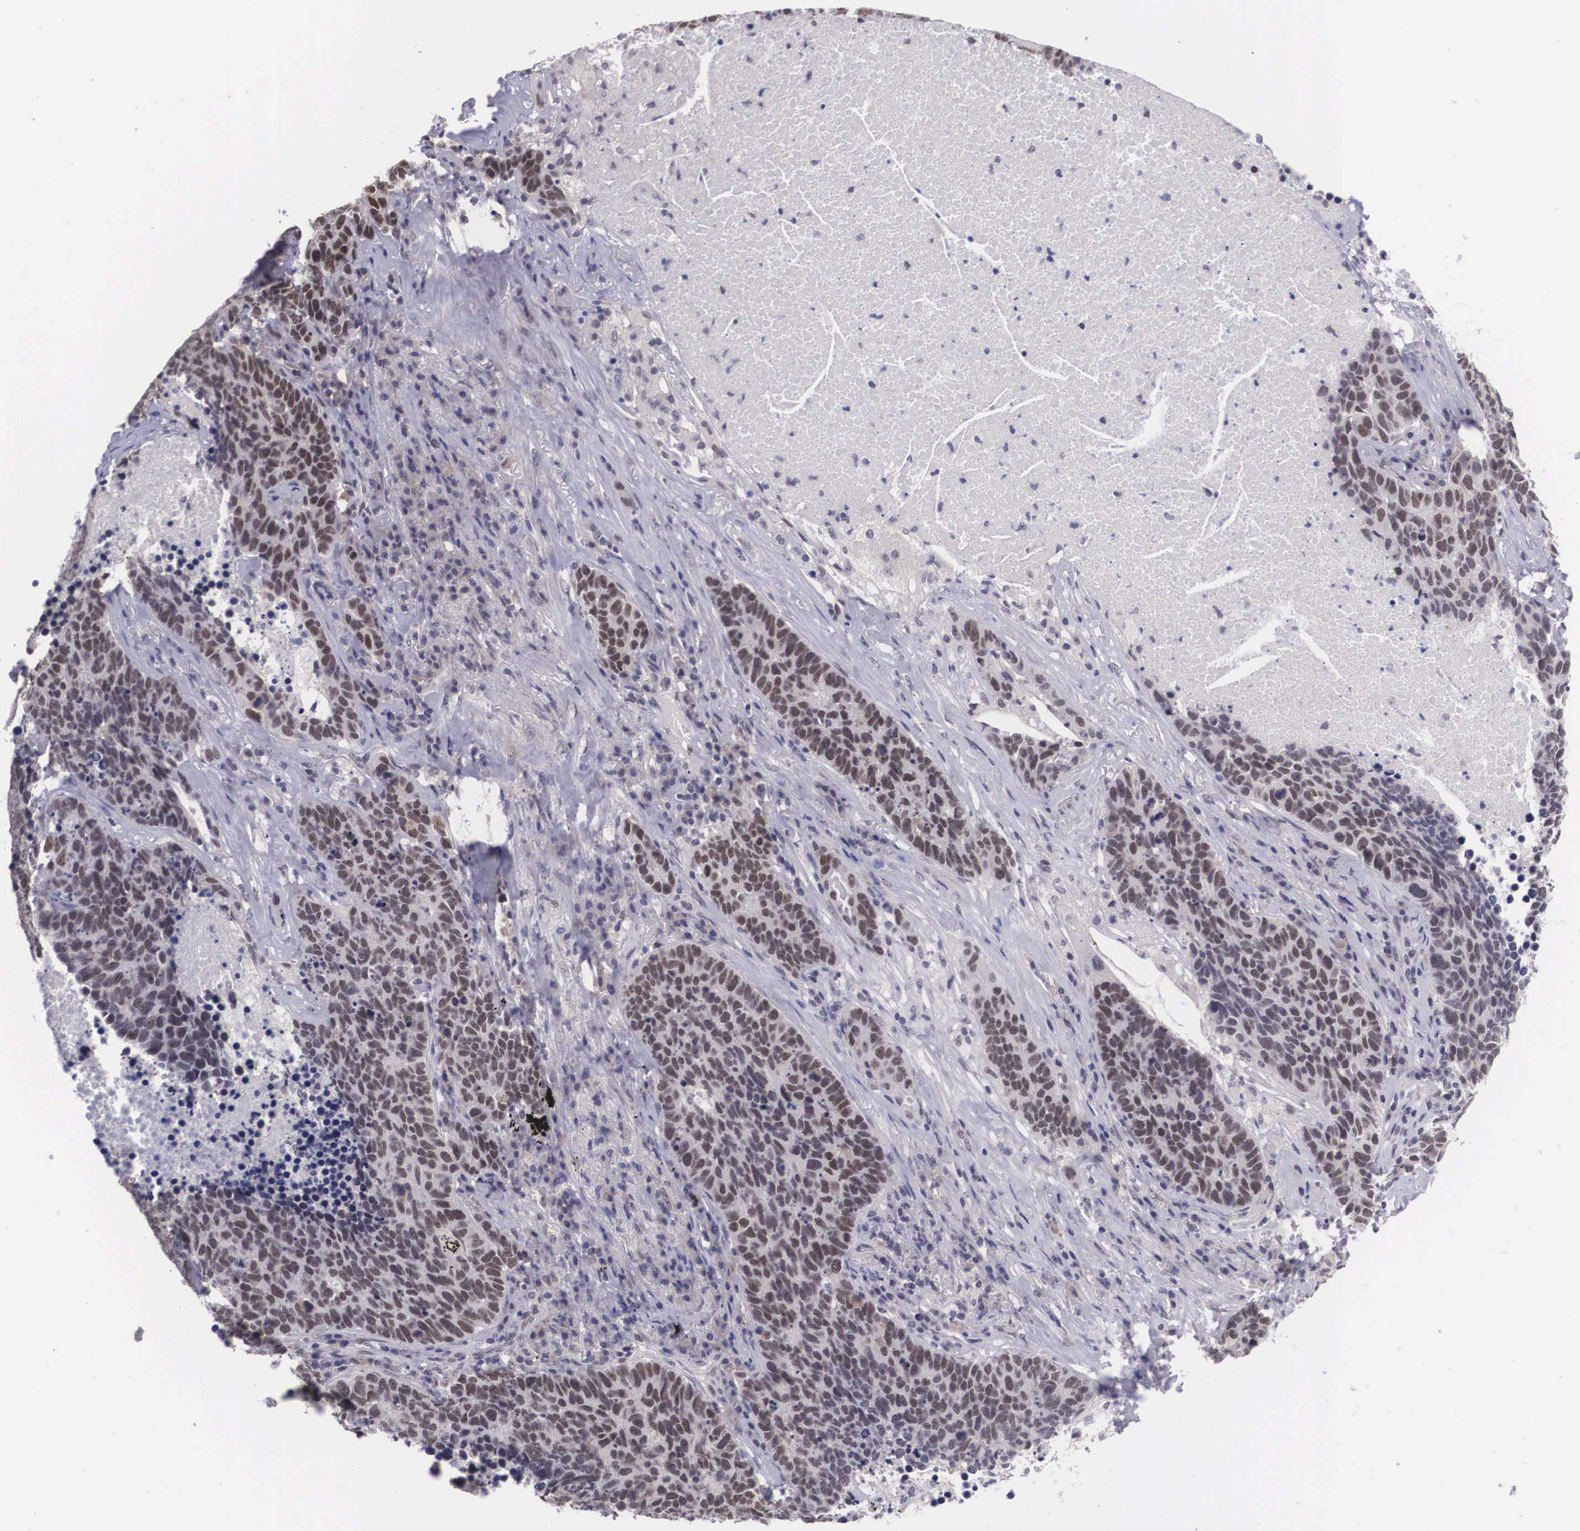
{"staining": {"intensity": "weak", "quantity": "25%-75%", "location": "nuclear"}, "tissue": "lung cancer", "cell_type": "Tumor cells", "image_type": "cancer", "snomed": [{"axis": "morphology", "description": "Neoplasm, malignant, NOS"}, {"axis": "topography", "description": "Lung"}], "caption": "IHC (DAB) staining of human lung cancer displays weak nuclear protein expression in about 25%-75% of tumor cells.", "gene": "ZNF275", "patient": {"sex": "female", "age": 75}}